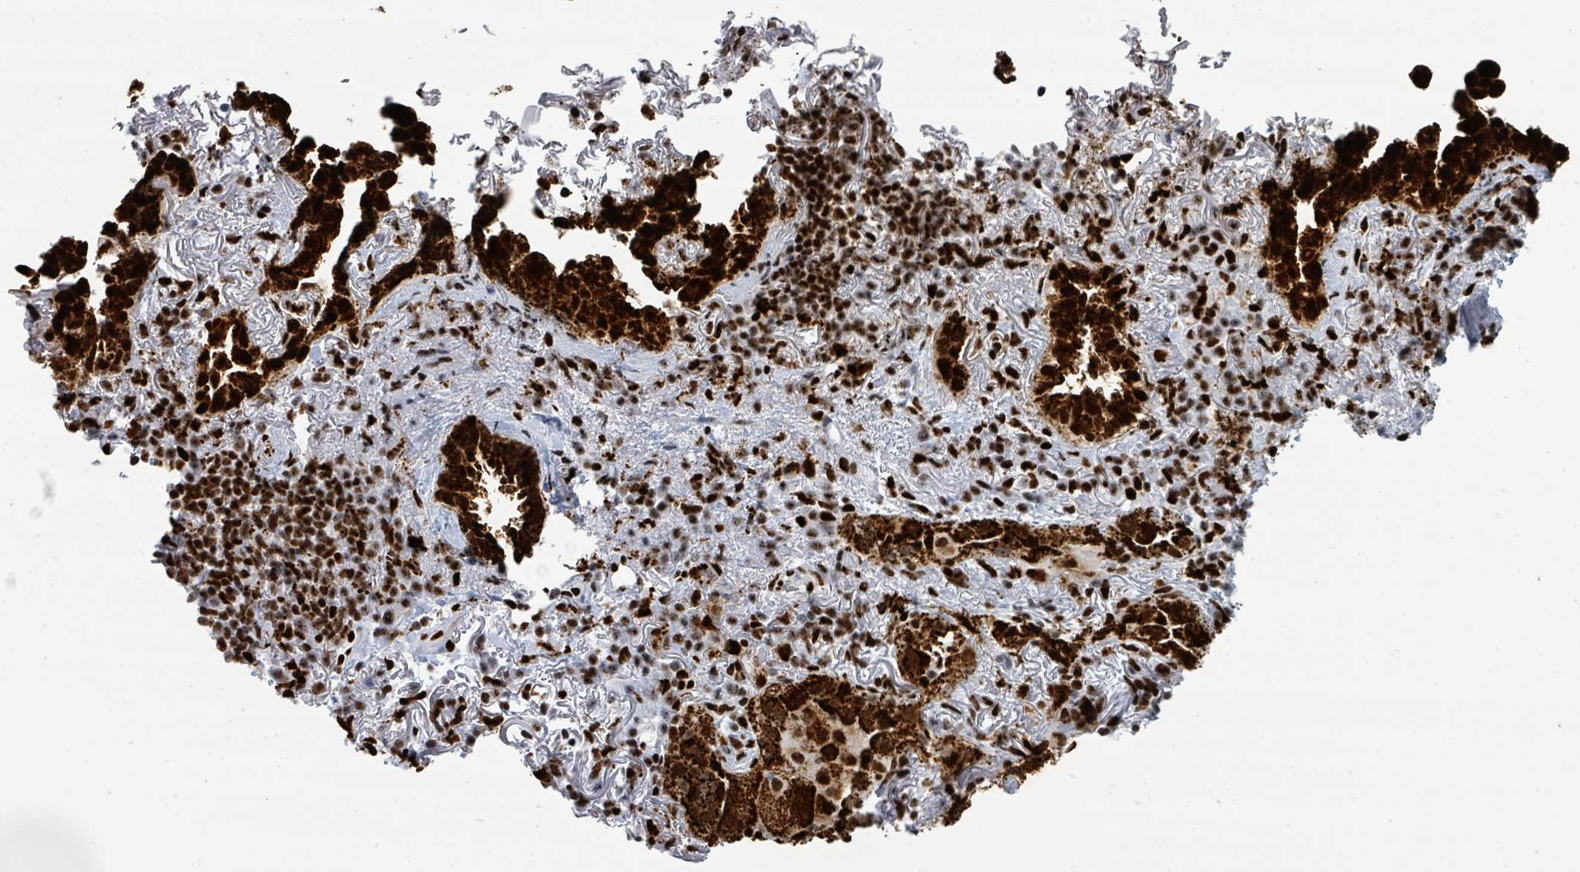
{"staining": {"intensity": "strong", "quantity": ">75%", "location": "cytoplasmic/membranous,nuclear"}, "tissue": "lung cancer", "cell_type": "Tumor cells", "image_type": "cancer", "snomed": [{"axis": "morphology", "description": "Adenocarcinoma, NOS"}, {"axis": "topography", "description": "Lung"}], "caption": "About >75% of tumor cells in adenocarcinoma (lung) exhibit strong cytoplasmic/membranous and nuclear protein positivity as visualized by brown immunohistochemical staining.", "gene": "SUMO4", "patient": {"sex": "female", "age": 69}}